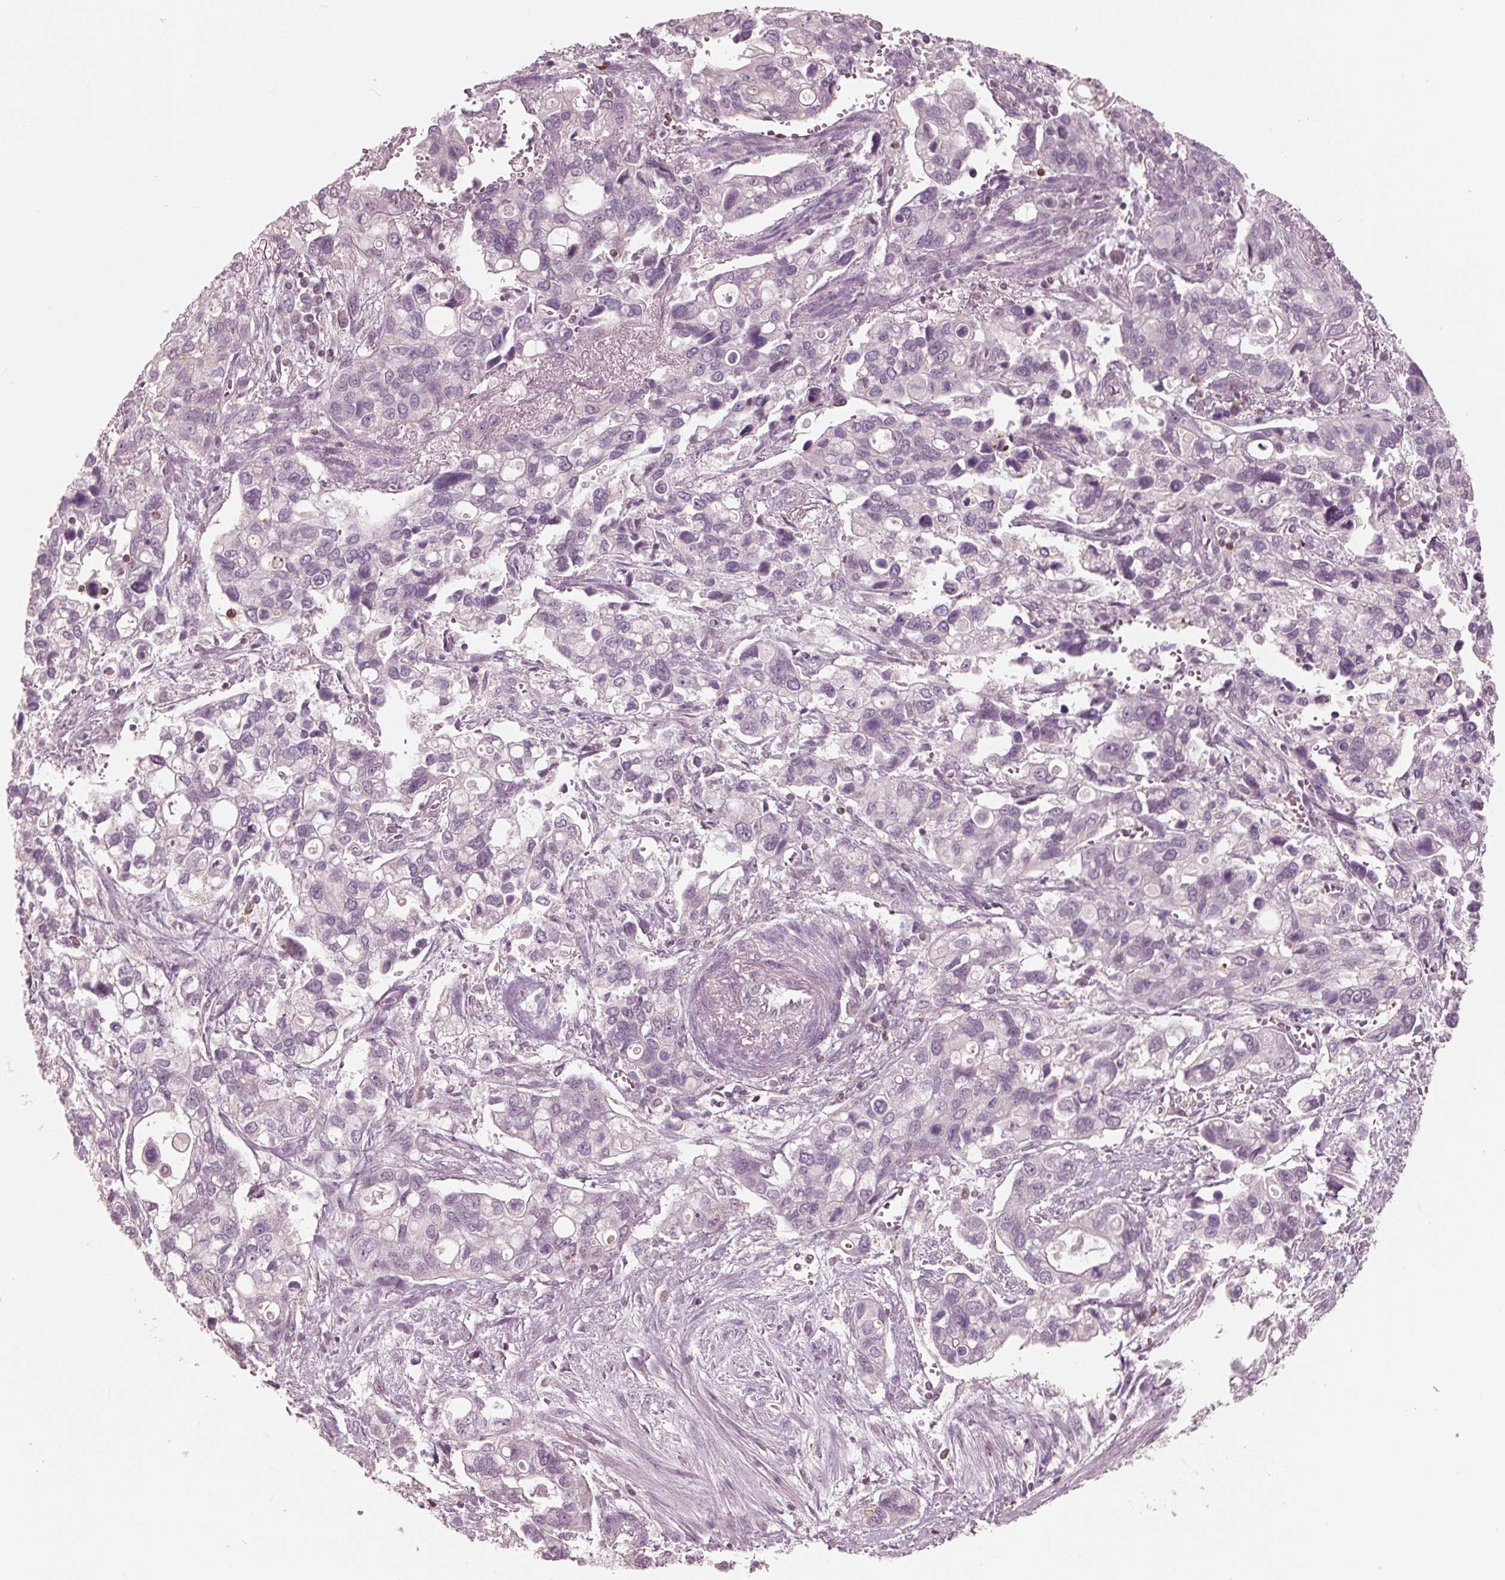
{"staining": {"intensity": "negative", "quantity": "none", "location": "none"}, "tissue": "stomach cancer", "cell_type": "Tumor cells", "image_type": "cancer", "snomed": [{"axis": "morphology", "description": "Adenocarcinoma, NOS"}, {"axis": "topography", "description": "Stomach, upper"}], "caption": "Adenocarcinoma (stomach) was stained to show a protein in brown. There is no significant staining in tumor cells.", "gene": "ING3", "patient": {"sex": "female", "age": 81}}